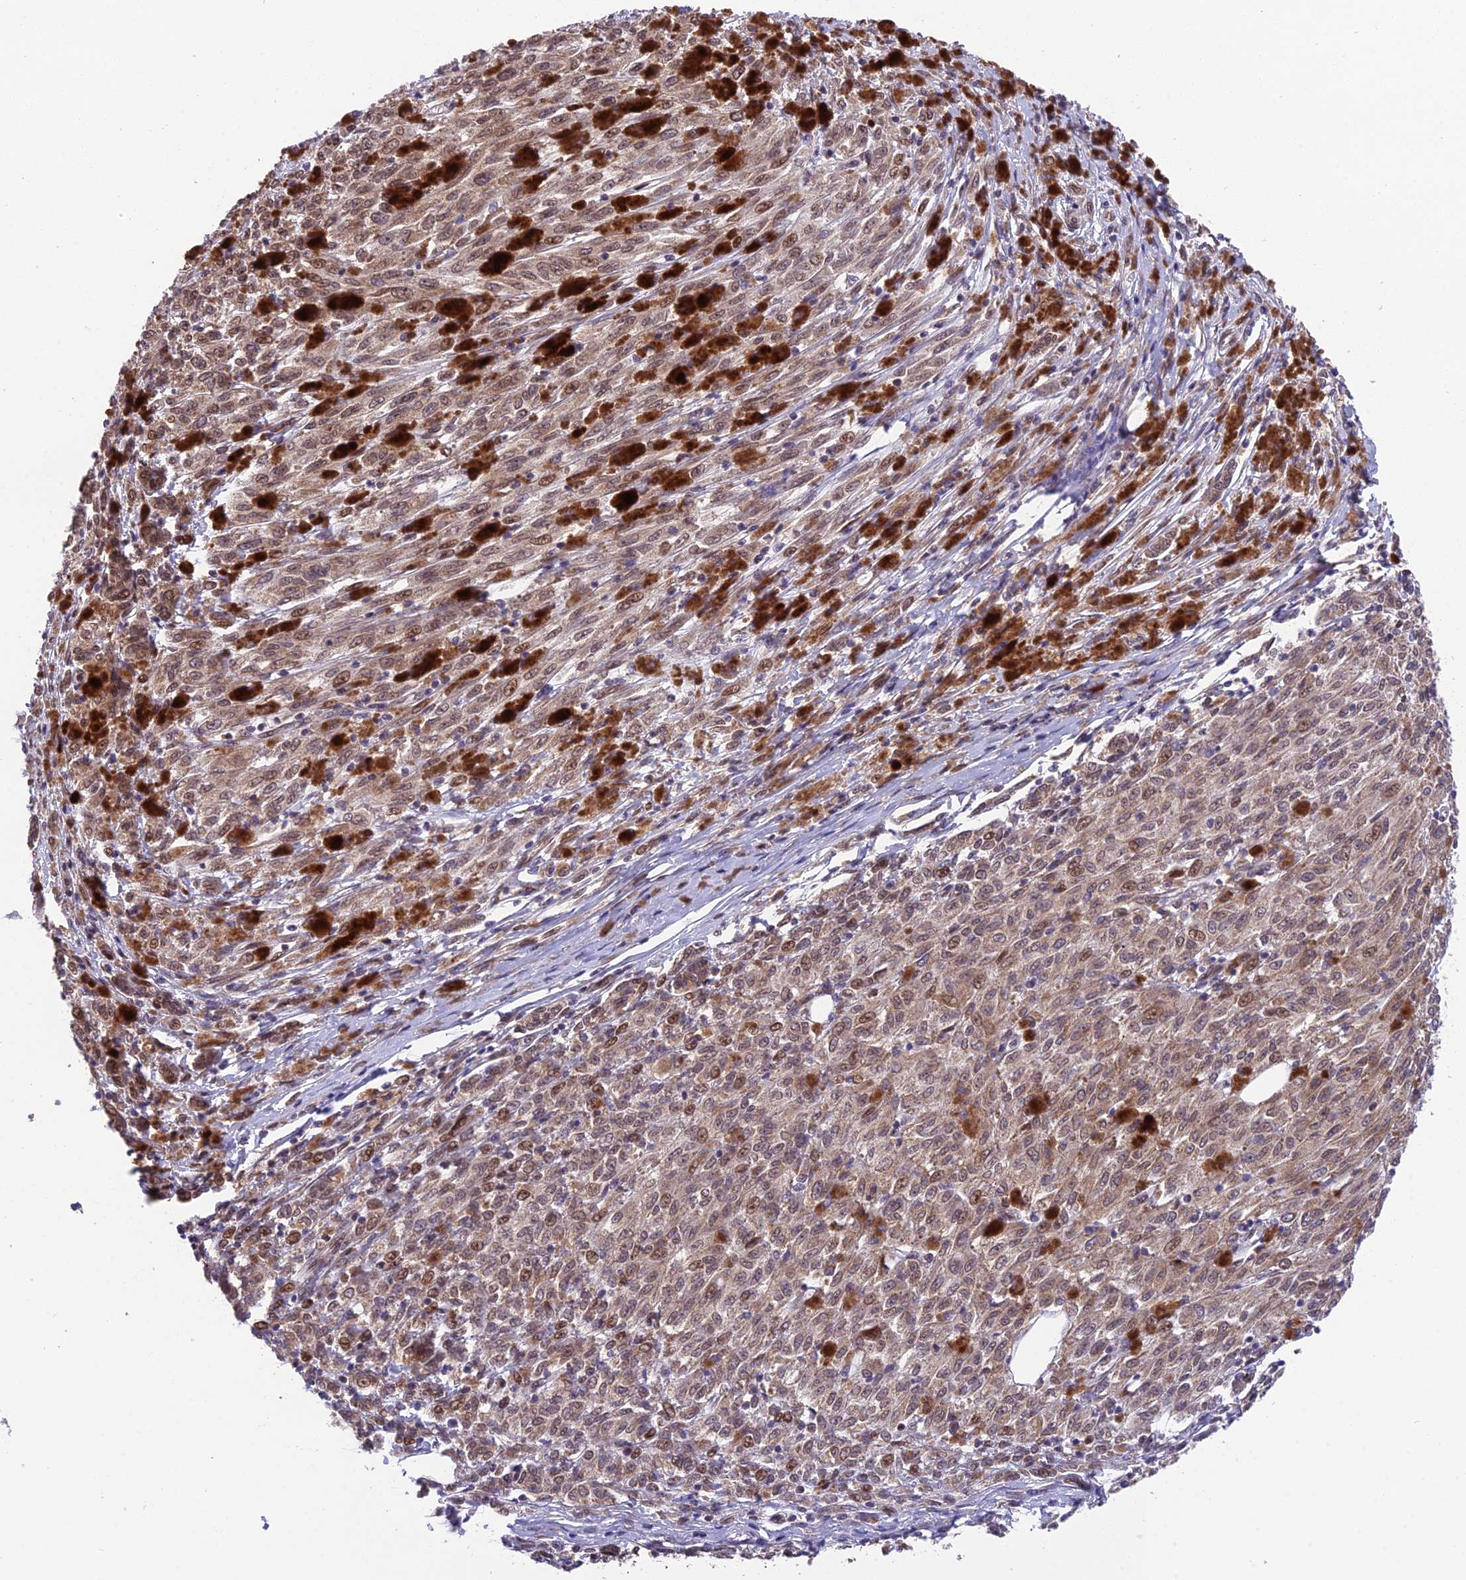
{"staining": {"intensity": "moderate", "quantity": ">75%", "location": "cytoplasmic/membranous,nuclear"}, "tissue": "melanoma", "cell_type": "Tumor cells", "image_type": "cancer", "snomed": [{"axis": "morphology", "description": "Malignant melanoma, NOS"}, {"axis": "topography", "description": "Skin"}], "caption": "Immunohistochemical staining of human malignant melanoma demonstrates moderate cytoplasmic/membranous and nuclear protein positivity in approximately >75% of tumor cells. The protein of interest is stained brown, and the nuclei are stained in blue (DAB IHC with brightfield microscopy, high magnification).", "gene": "CYP2R1", "patient": {"sex": "female", "age": 52}}